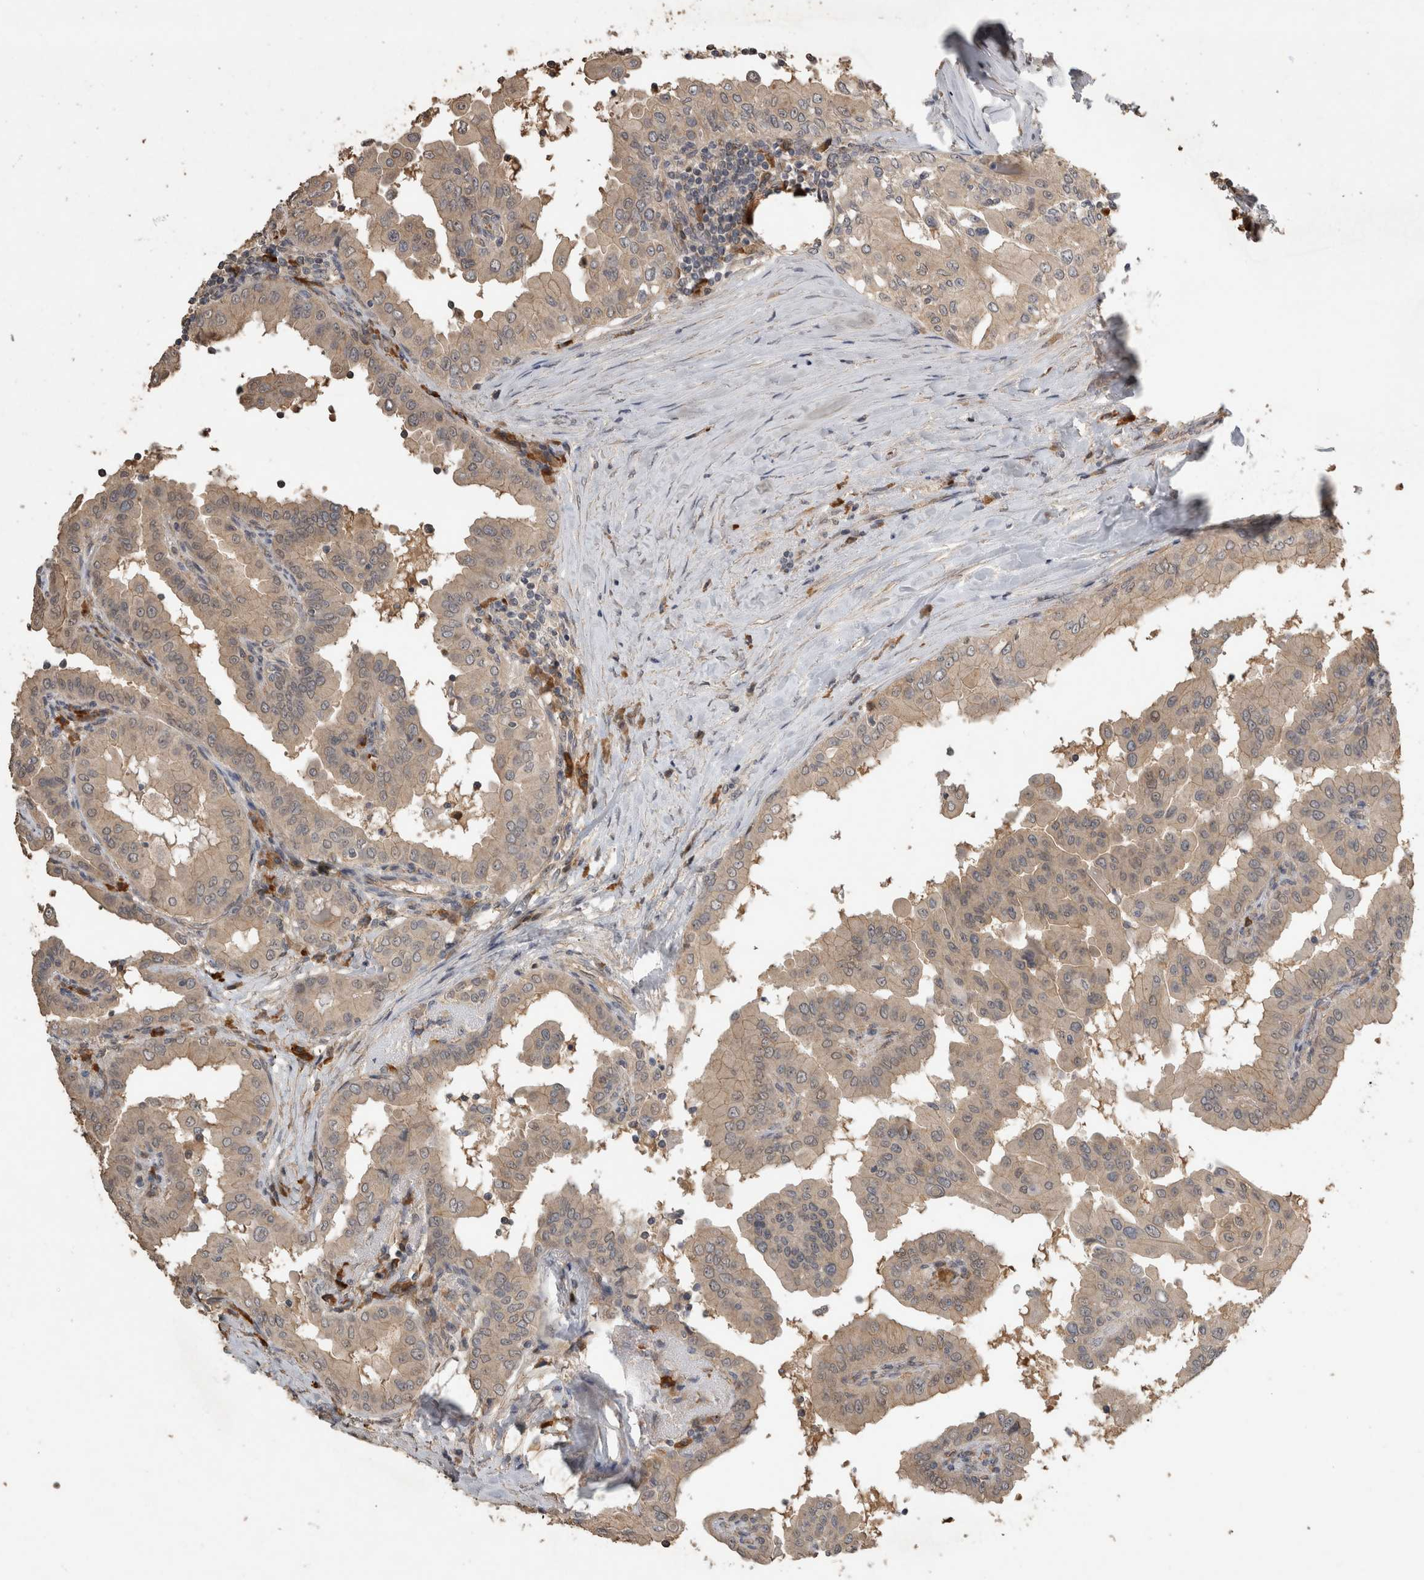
{"staining": {"intensity": "weak", "quantity": "25%-75%", "location": "cytoplasmic/membranous"}, "tissue": "thyroid cancer", "cell_type": "Tumor cells", "image_type": "cancer", "snomed": [{"axis": "morphology", "description": "Papillary adenocarcinoma, NOS"}, {"axis": "topography", "description": "Thyroid gland"}], "caption": "Protein expression analysis of human thyroid cancer (papillary adenocarcinoma) reveals weak cytoplasmic/membranous staining in approximately 25%-75% of tumor cells. (brown staining indicates protein expression, while blue staining denotes nuclei).", "gene": "RHPN1", "patient": {"sex": "male", "age": 33}}